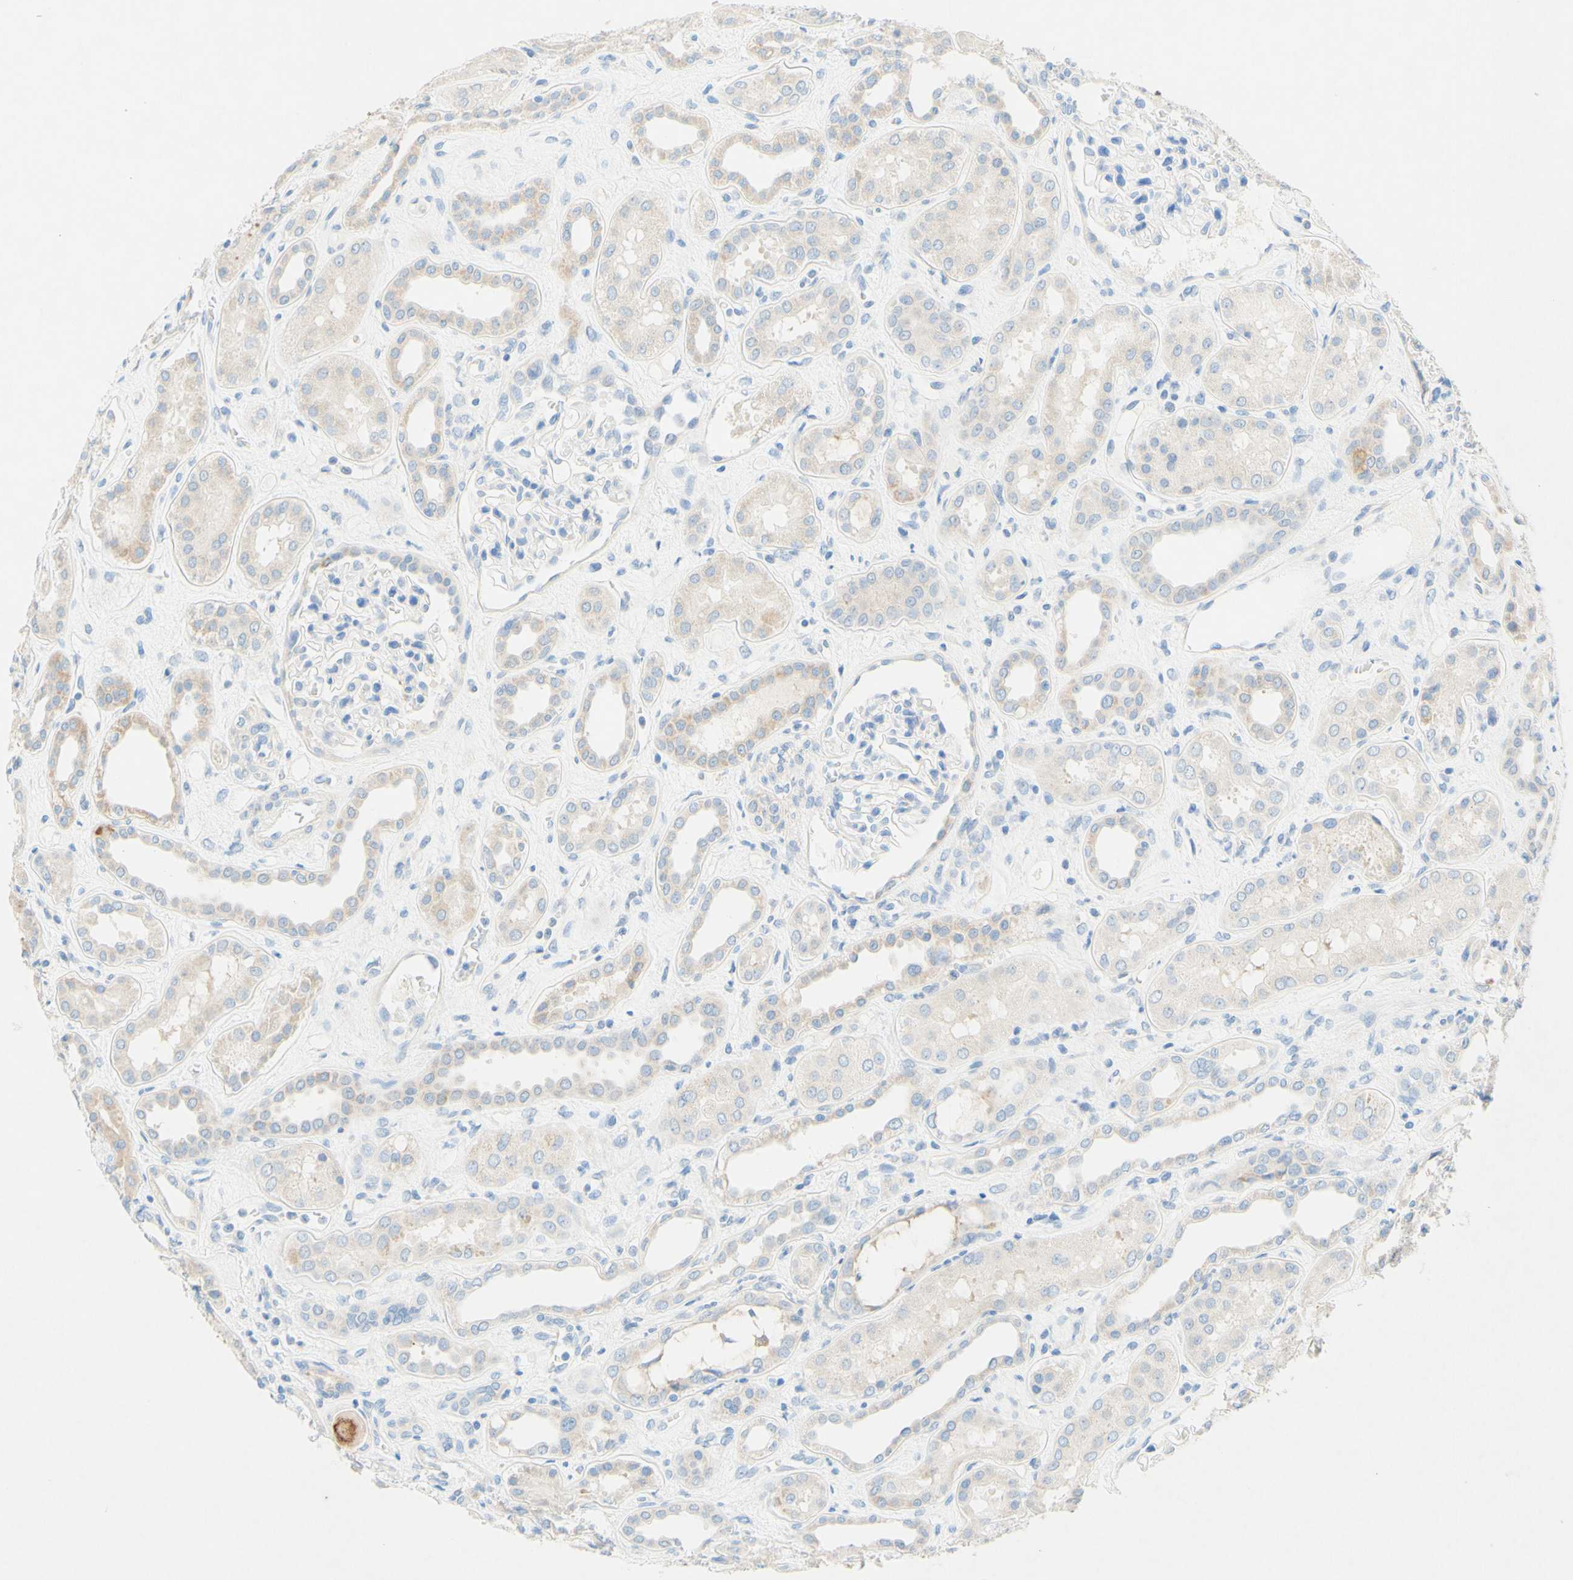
{"staining": {"intensity": "negative", "quantity": "none", "location": "none"}, "tissue": "kidney", "cell_type": "Cells in glomeruli", "image_type": "normal", "snomed": [{"axis": "morphology", "description": "Normal tissue, NOS"}, {"axis": "topography", "description": "Kidney"}], "caption": "Unremarkable kidney was stained to show a protein in brown. There is no significant positivity in cells in glomeruli. (DAB IHC visualized using brightfield microscopy, high magnification).", "gene": "SLC46A1", "patient": {"sex": "male", "age": 28}}